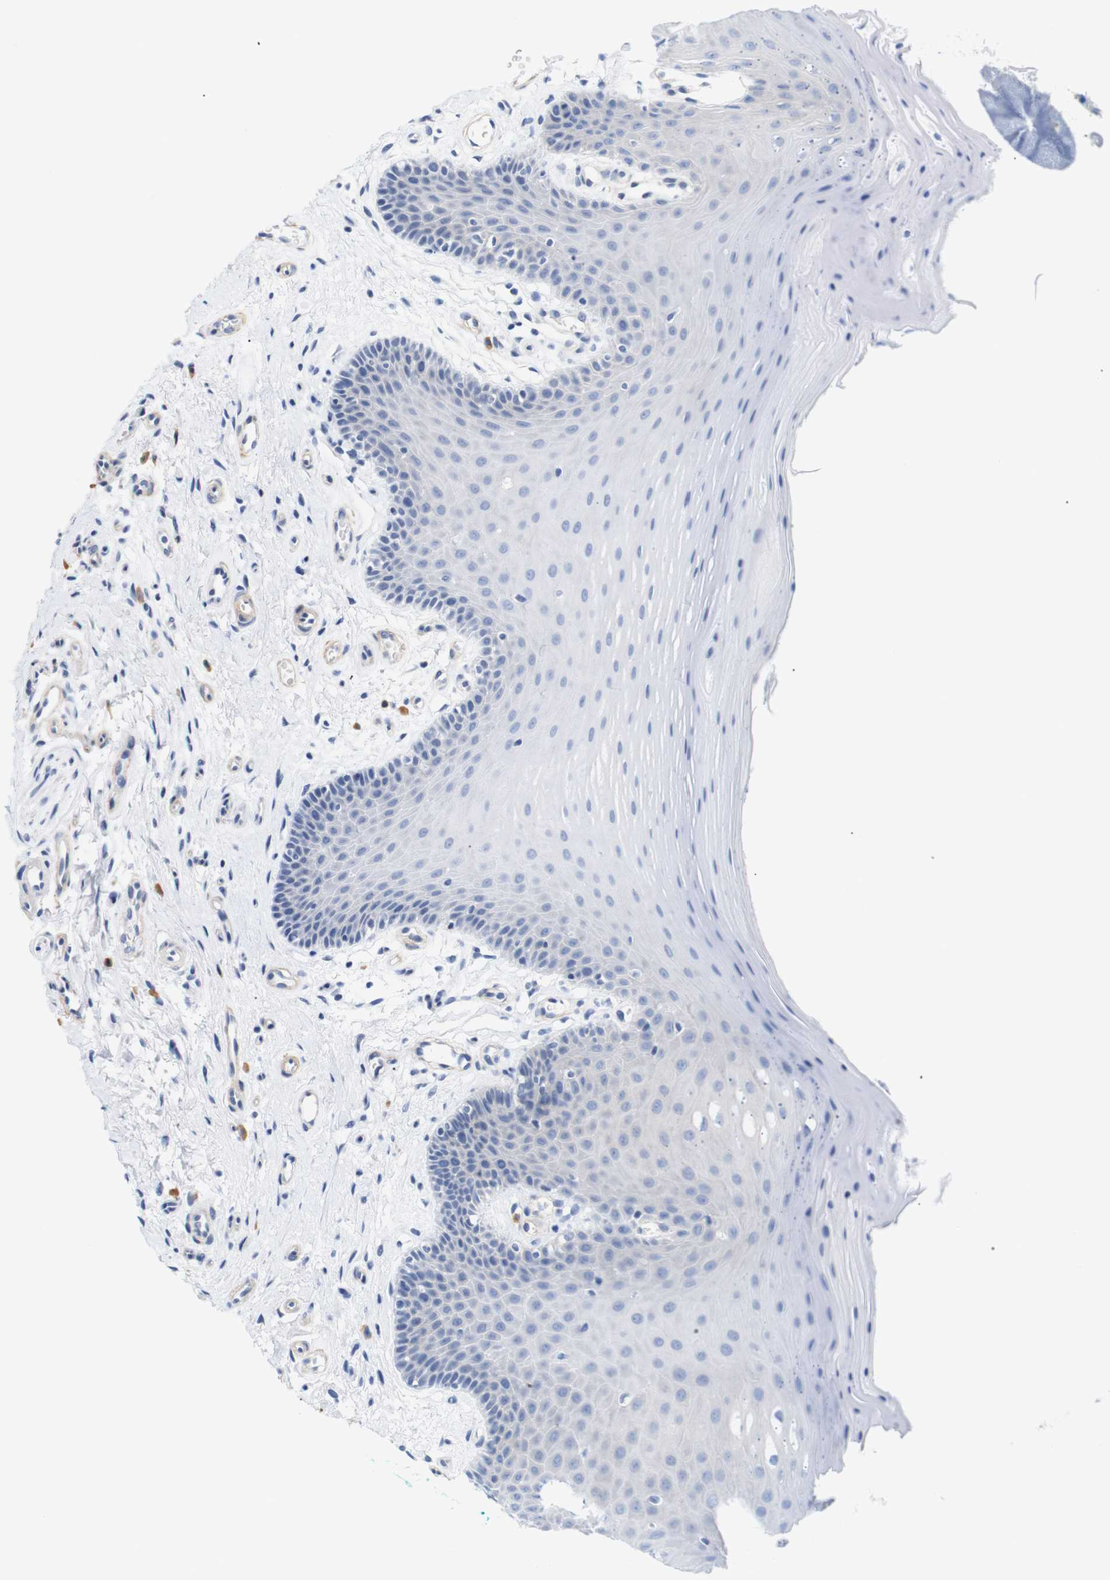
{"staining": {"intensity": "negative", "quantity": "none", "location": "none"}, "tissue": "oral mucosa", "cell_type": "Squamous epithelial cells", "image_type": "normal", "snomed": [{"axis": "morphology", "description": "Normal tissue, NOS"}, {"axis": "topography", "description": "Skeletal muscle"}, {"axis": "topography", "description": "Oral tissue"}], "caption": "Immunohistochemistry (IHC) micrograph of normal oral mucosa stained for a protein (brown), which displays no positivity in squamous epithelial cells.", "gene": "STMN3", "patient": {"sex": "male", "age": 58}}